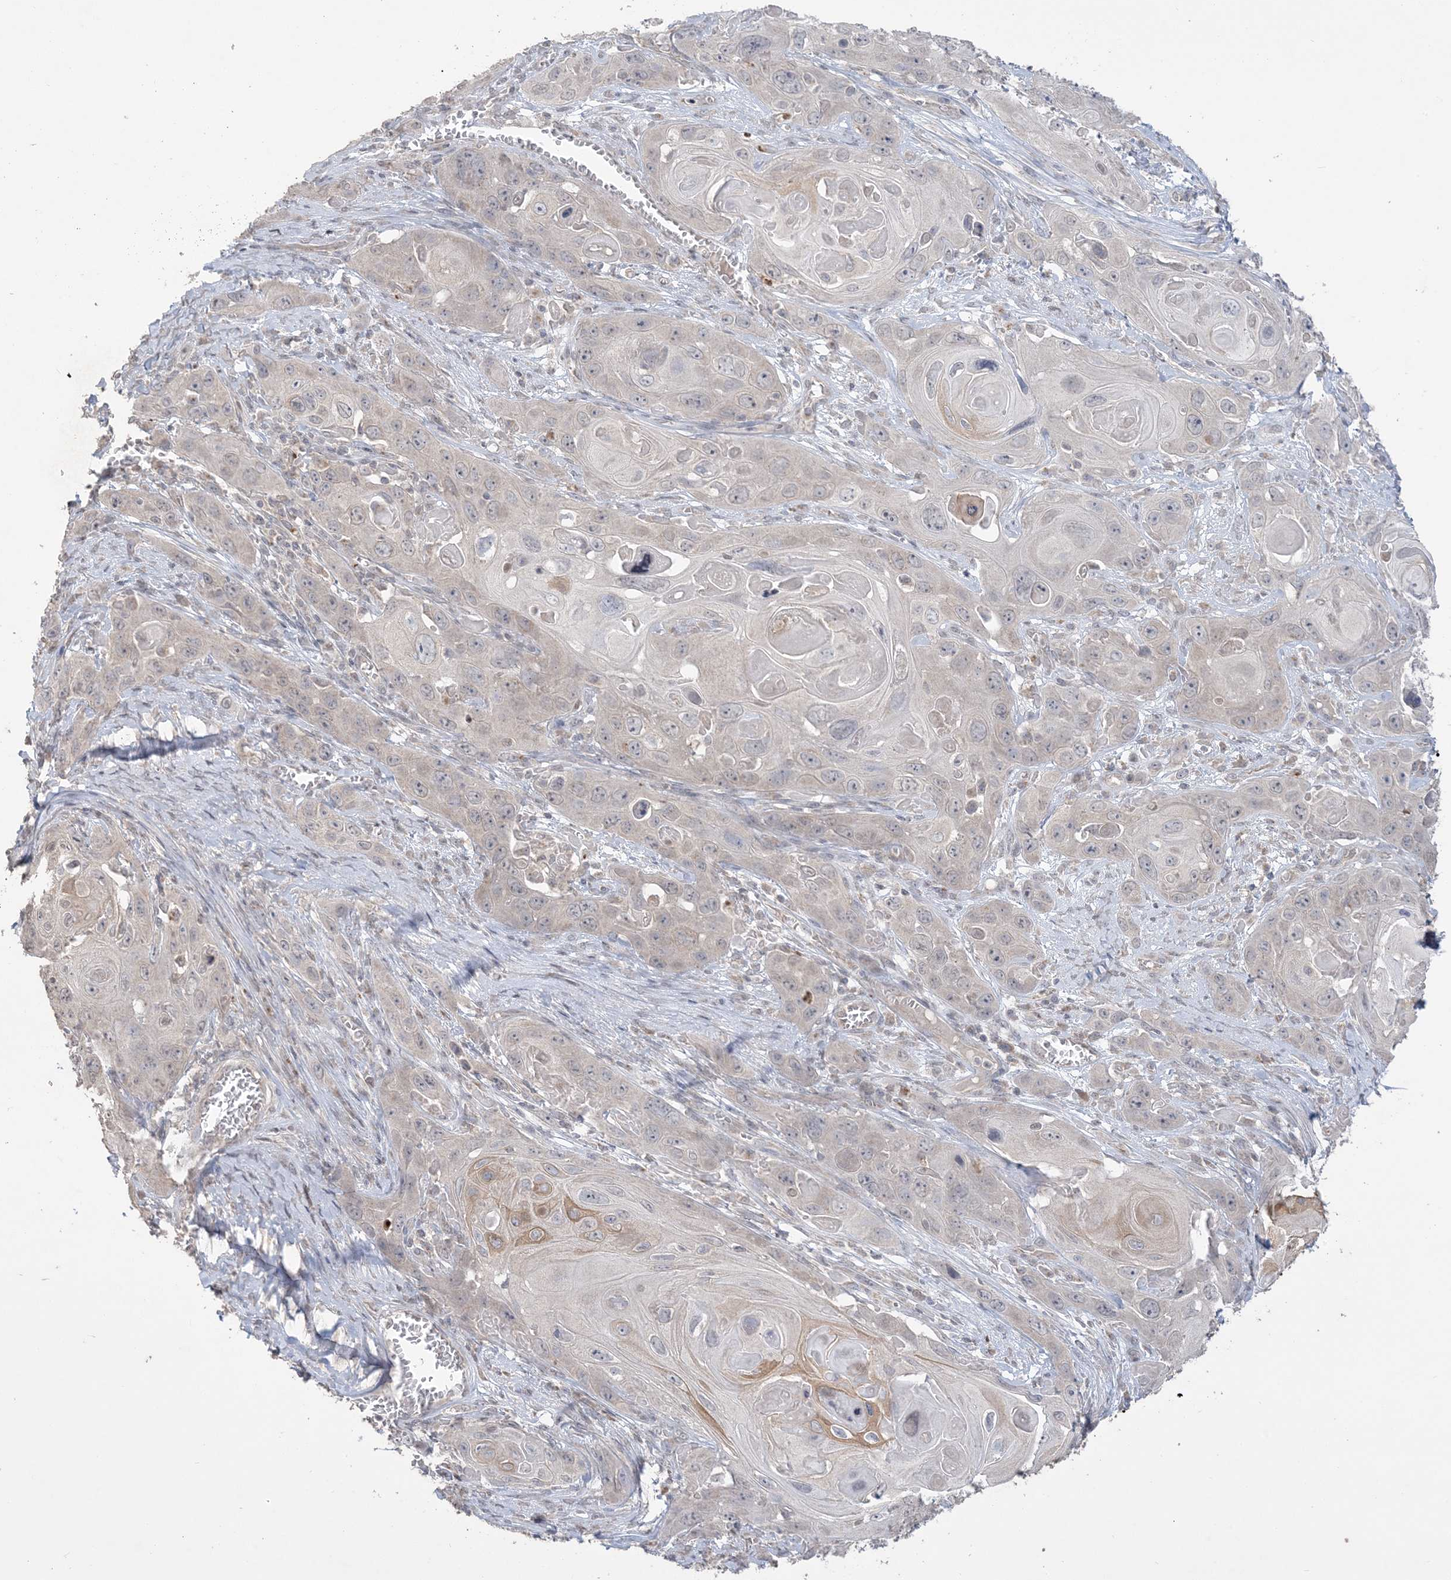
{"staining": {"intensity": "moderate", "quantity": "<25%", "location": "cytoplasmic/membranous"}, "tissue": "skin cancer", "cell_type": "Tumor cells", "image_type": "cancer", "snomed": [{"axis": "morphology", "description": "Squamous cell carcinoma, NOS"}, {"axis": "topography", "description": "Skin"}], "caption": "Tumor cells show moderate cytoplasmic/membranous positivity in approximately <25% of cells in skin squamous cell carcinoma. The staining was performed using DAB to visualize the protein expression in brown, while the nuclei were stained in blue with hematoxylin (Magnification: 20x).", "gene": "XRN1", "patient": {"sex": "male", "age": 55}}